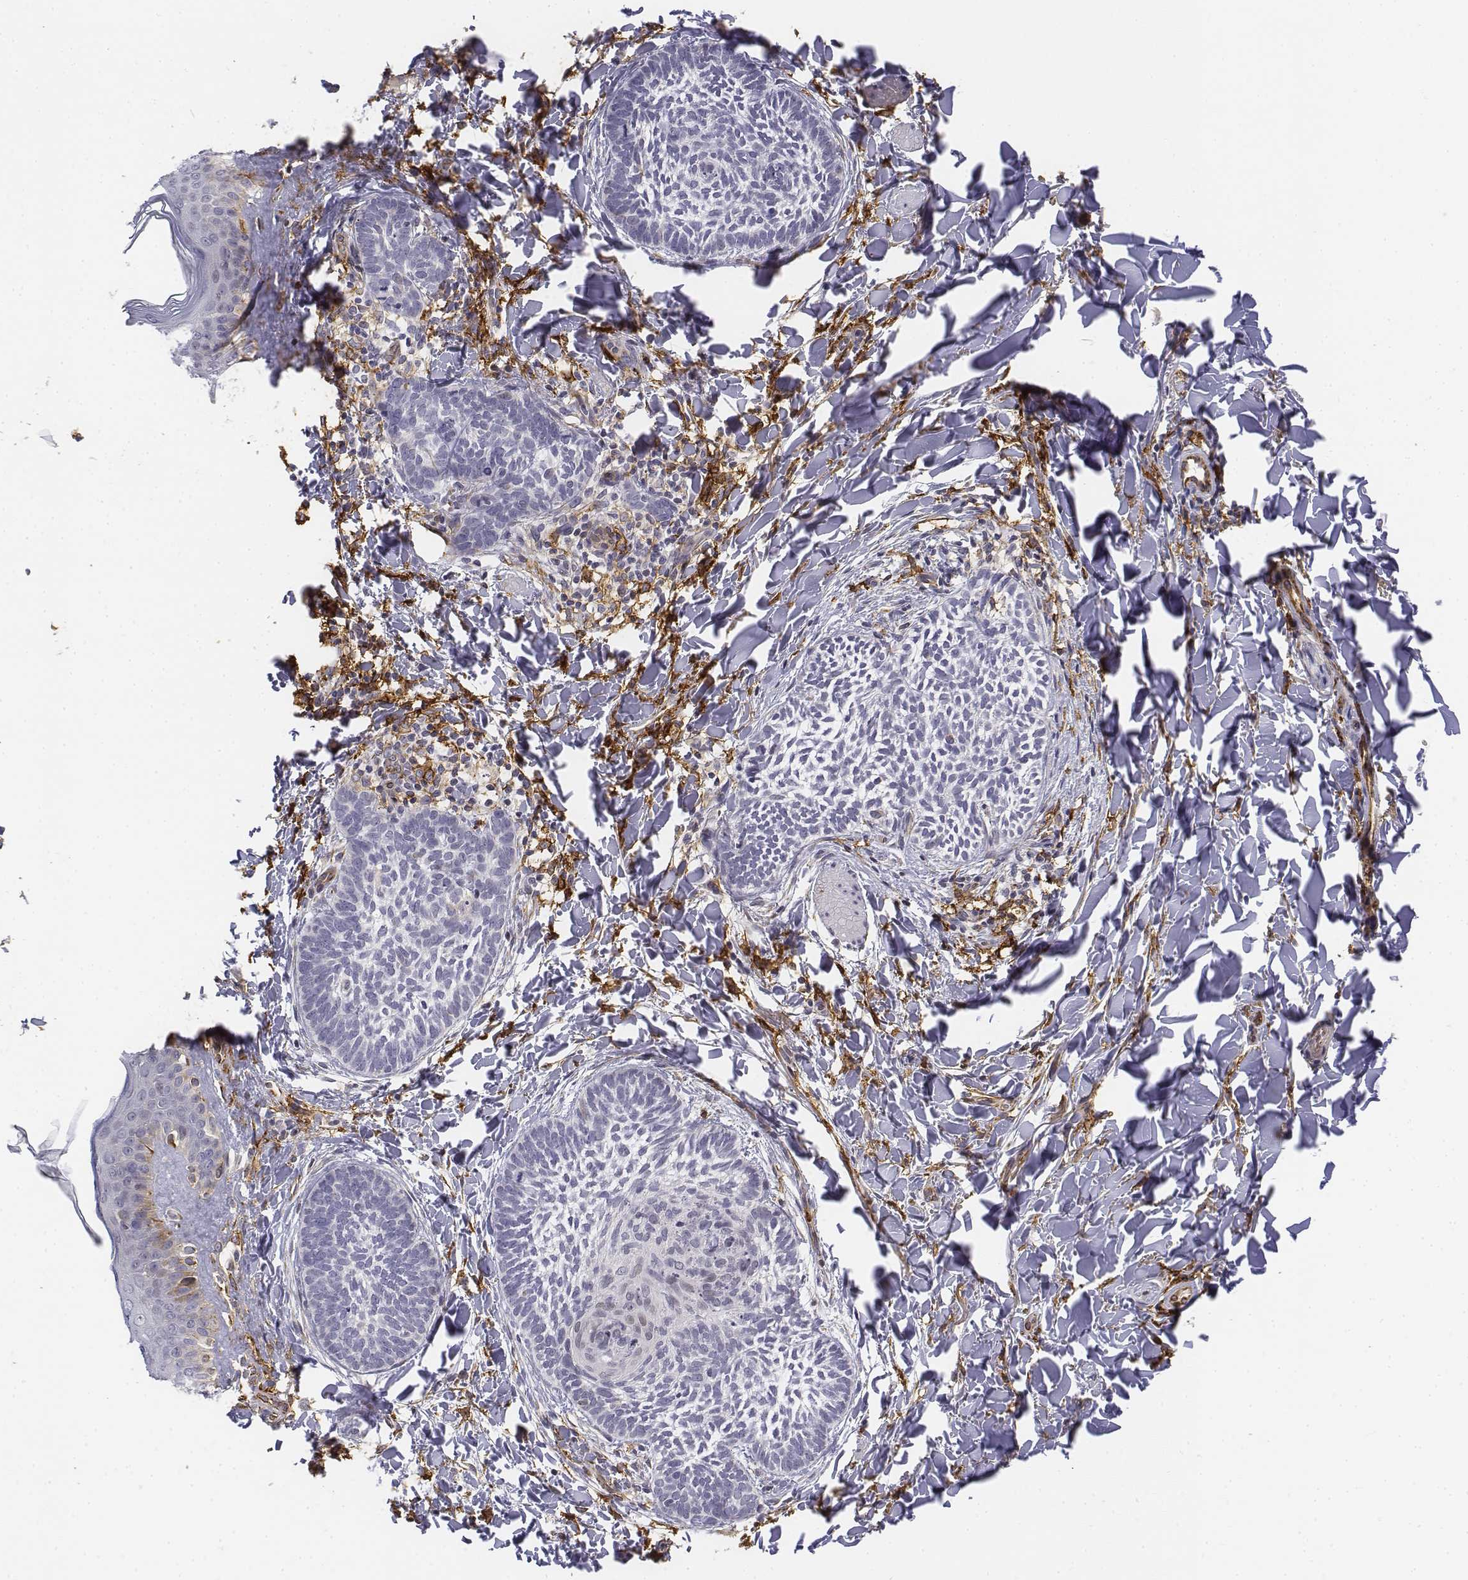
{"staining": {"intensity": "negative", "quantity": "none", "location": "none"}, "tissue": "skin cancer", "cell_type": "Tumor cells", "image_type": "cancer", "snomed": [{"axis": "morphology", "description": "Normal tissue, NOS"}, {"axis": "morphology", "description": "Basal cell carcinoma"}, {"axis": "topography", "description": "Skin"}], "caption": "Basal cell carcinoma (skin) was stained to show a protein in brown. There is no significant positivity in tumor cells.", "gene": "CD14", "patient": {"sex": "male", "age": 46}}